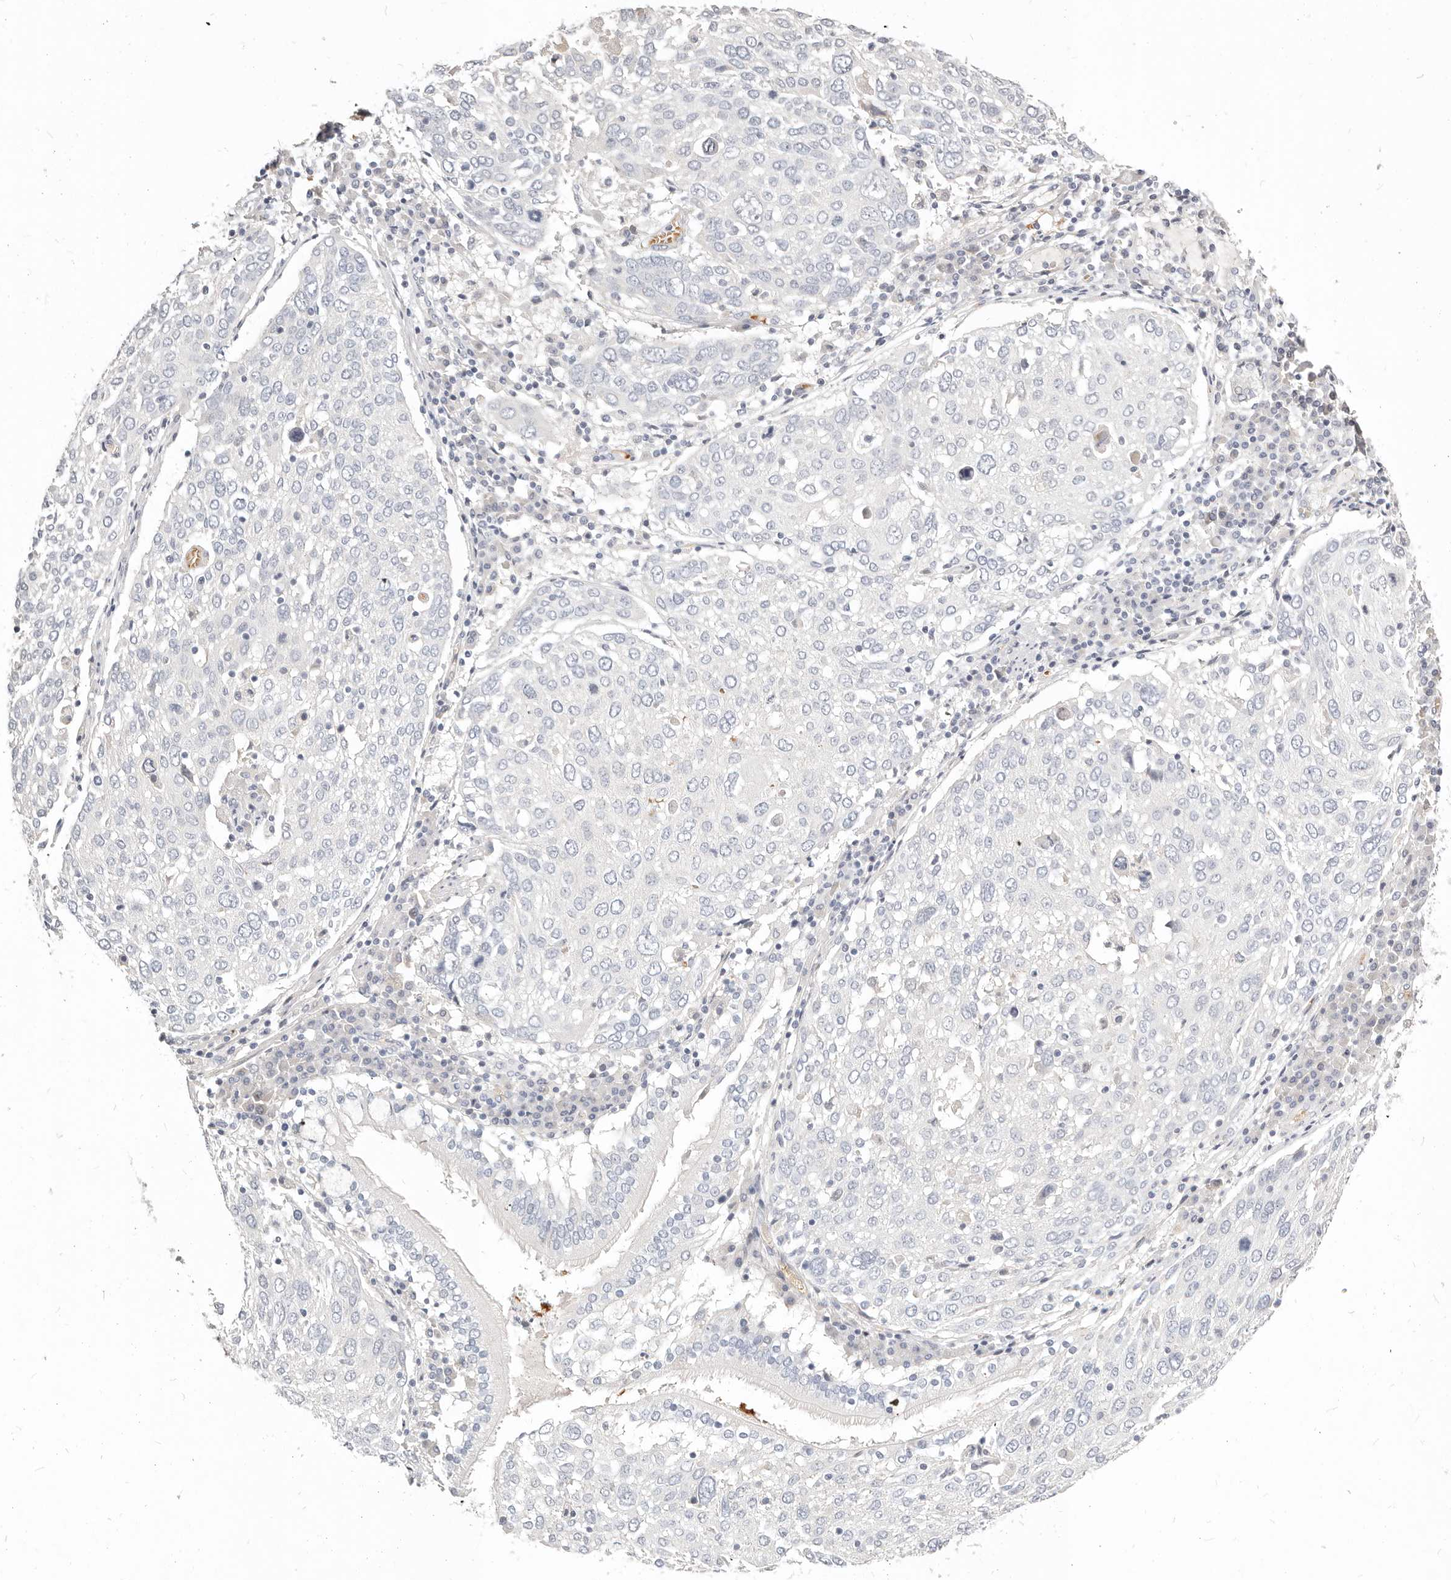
{"staining": {"intensity": "negative", "quantity": "none", "location": "none"}, "tissue": "lung cancer", "cell_type": "Tumor cells", "image_type": "cancer", "snomed": [{"axis": "morphology", "description": "Squamous cell carcinoma, NOS"}, {"axis": "topography", "description": "Lung"}], "caption": "Human lung cancer (squamous cell carcinoma) stained for a protein using IHC exhibits no expression in tumor cells.", "gene": "TMEM63B", "patient": {"sex": "male", "age": 65}}